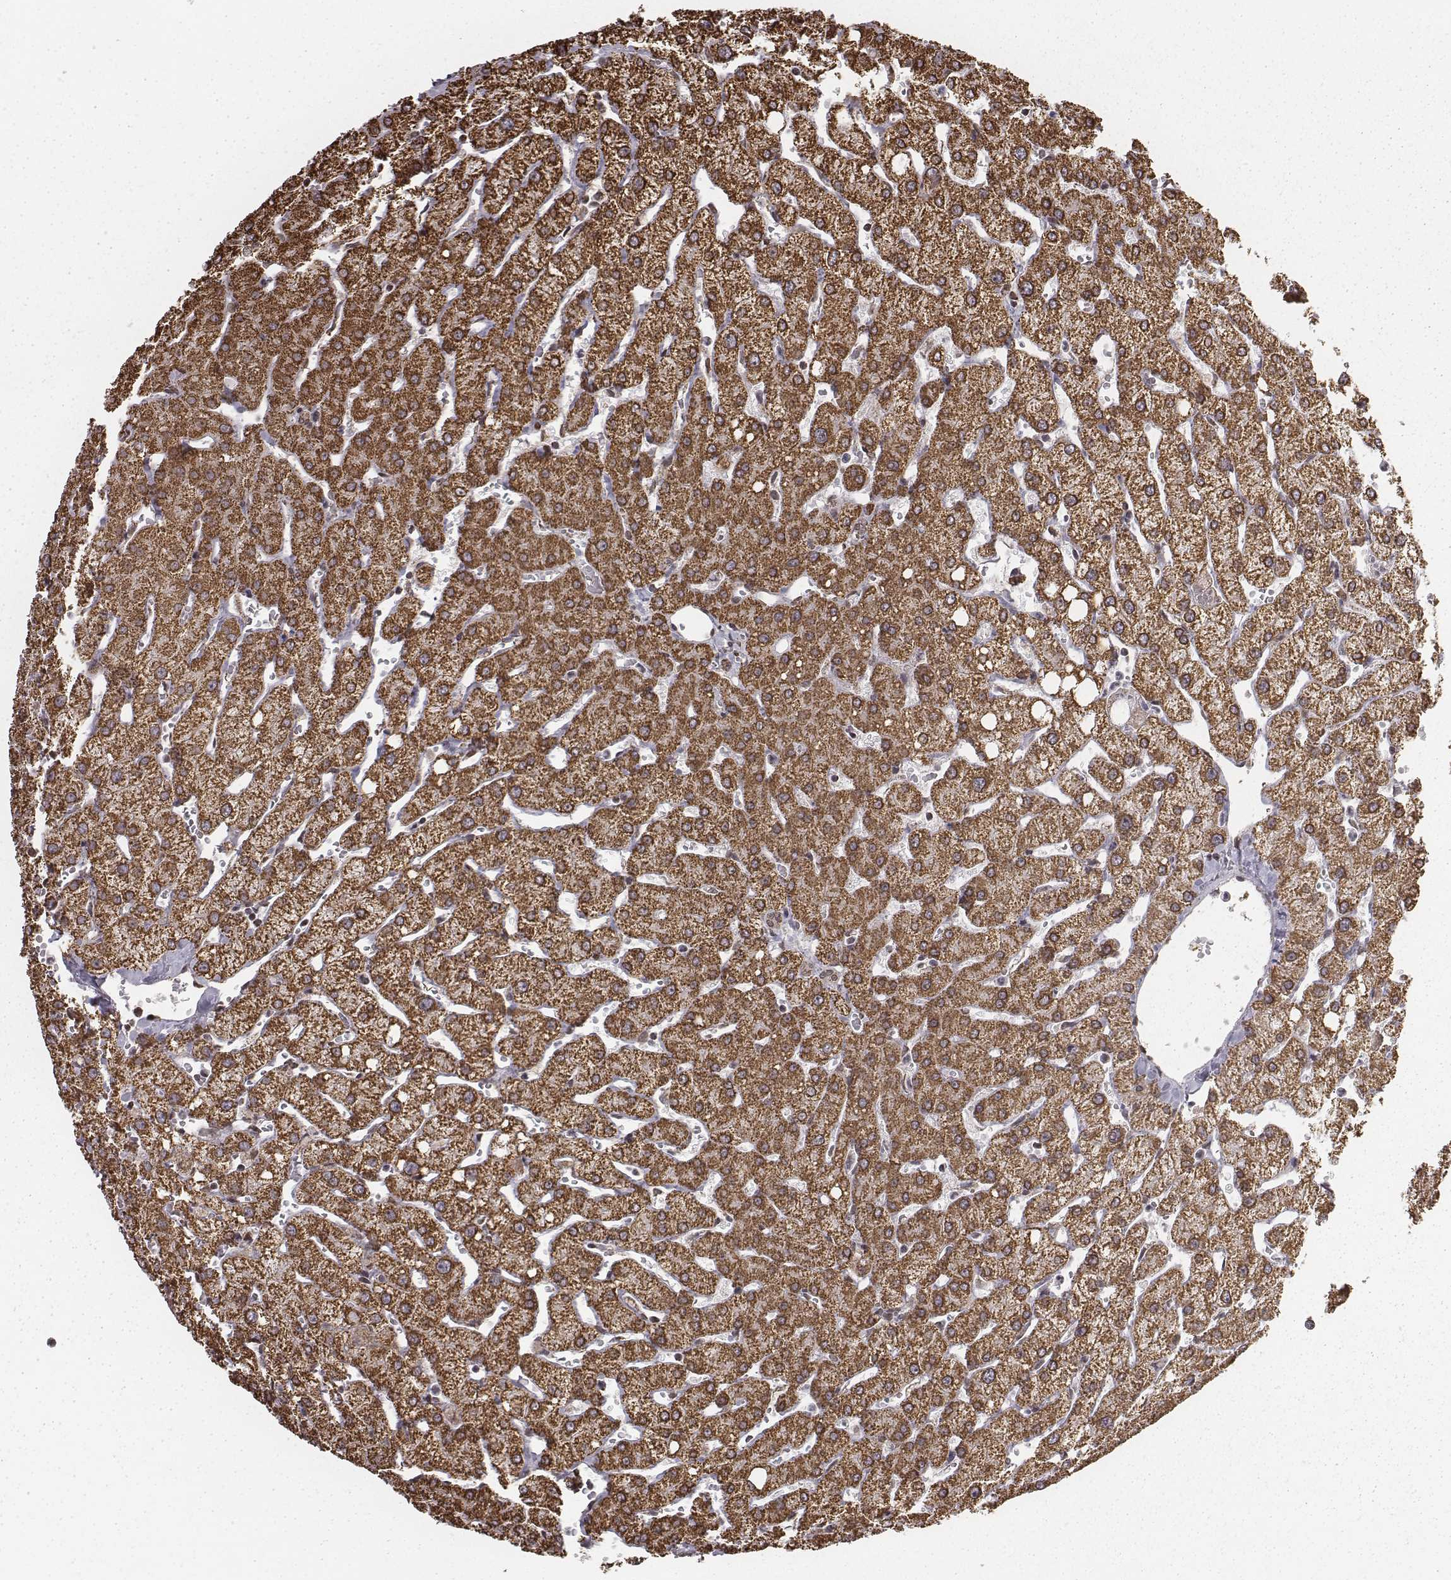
{"staining": {"intensity": "moderate", "quantity": ">75%", "location": "cytoplasmic/membranous"}, "tissue": "liver", "cell_type": "Cholangiocytes", "image_type": "normal", "snomed": [{"axis": "morphology", "description": "Normal tissue, NOS"}, {"axis": "topography", "description": "Liver"}], "caption": "The histopathology image demonstrates staining of benign liver, revealing moderate cytoplasmic/membranous protein expression (brown color) within cholangiocytes.", "gene": "ACOT2", "patient": {"sex": "female", "age": 54}}